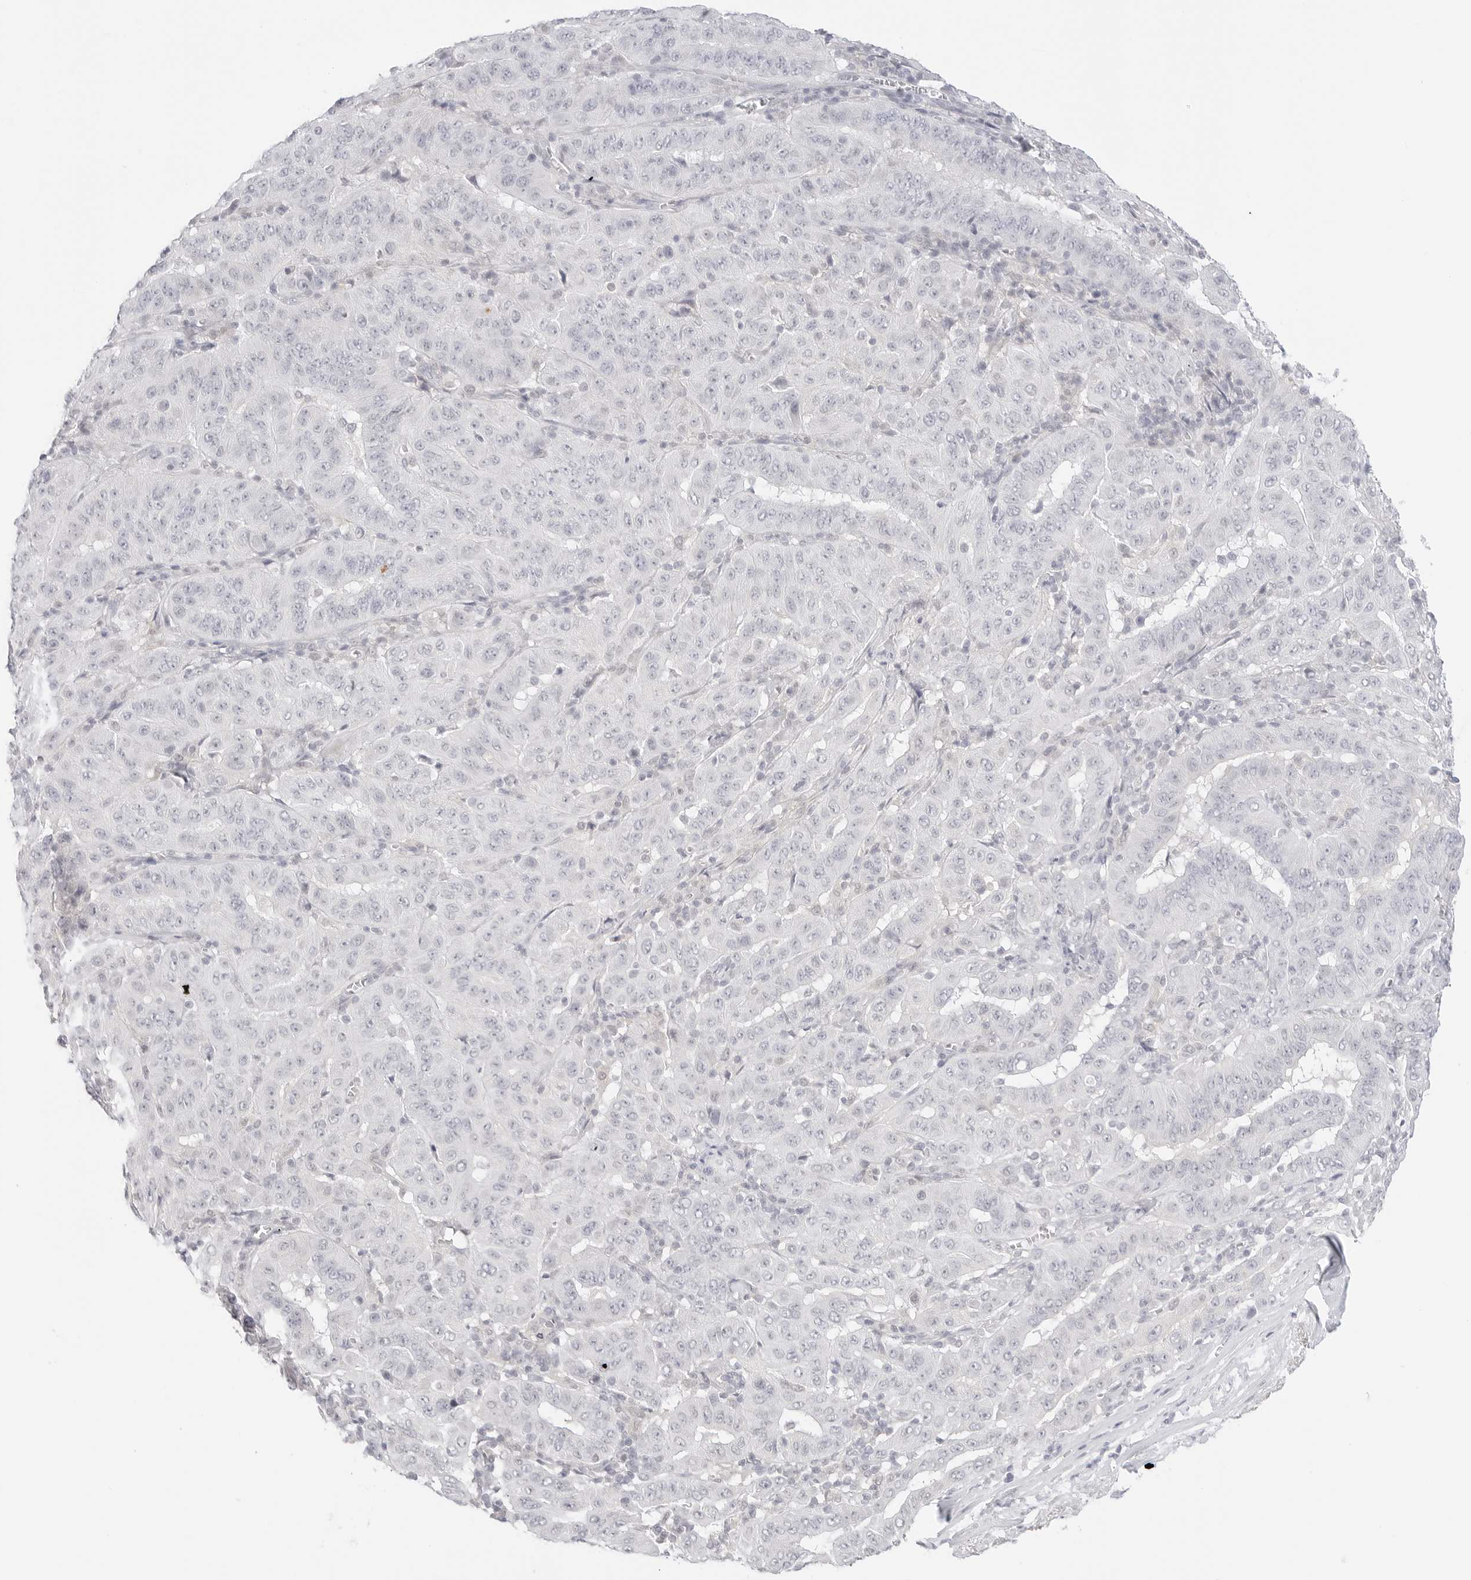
{"staining": {"intensity": "negative", "quantity": "none", "location": "none"}, "tissue": "pancreatic cancer", "cell_type": "Tumor cells", "image_type": "cancer", "snomed": [{"axis": "morphology", "description": "Adenocarcinoma, NOS"}, {"axis": "topography", "description": "Pancreas"}], "caption": "Pancreatic adenocarcinoma was stained to show a protein in brown. There is no significant positivity in tumor cells.", "gene": "HMGCS2", "patient": {"sex": "male", "age": 63}}